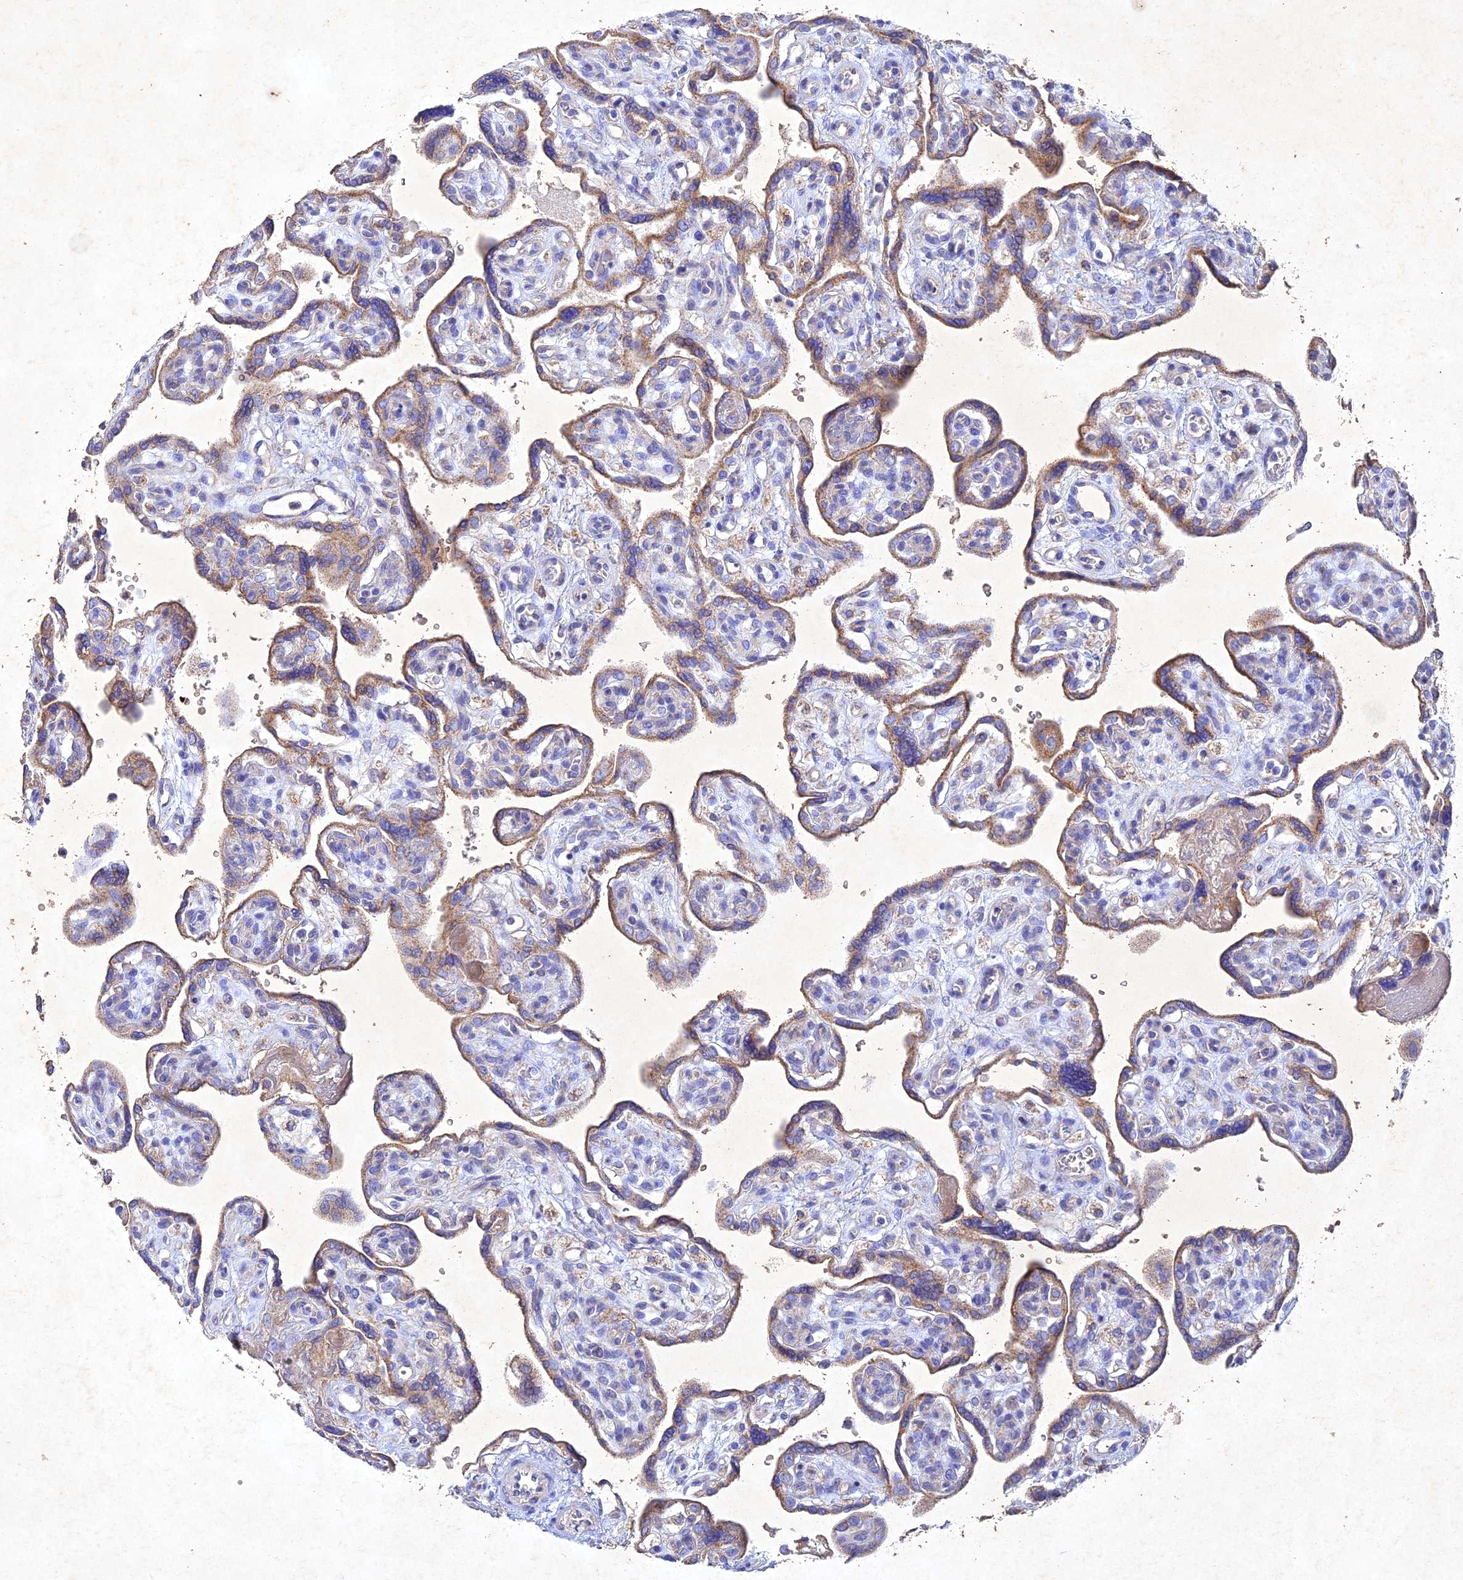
{"staining": {"intensity": "moderate", "quantity": "25%-75%", "location": "cytoplasmic/membranous"}, "tissue": "placenta", "cell_type": "Trophoblastic cells", "image_type": "normal", "snomed": [{"axis": "morphology", "description": "Normal tissue, NOS"}, {"axis": "topography", "description": "Placenta"}], "caption": "DAB immunohistochemical staining of normal placenta demonstrates moderate cytoplasmic/membranous protein expression in approximately 25%-75% of trophoblastic cells. (Brightfield microscopy of DAB IHC at high magnification).", "gene": "NDUFV1", "patient": {"sex": "female", "age": 39}}